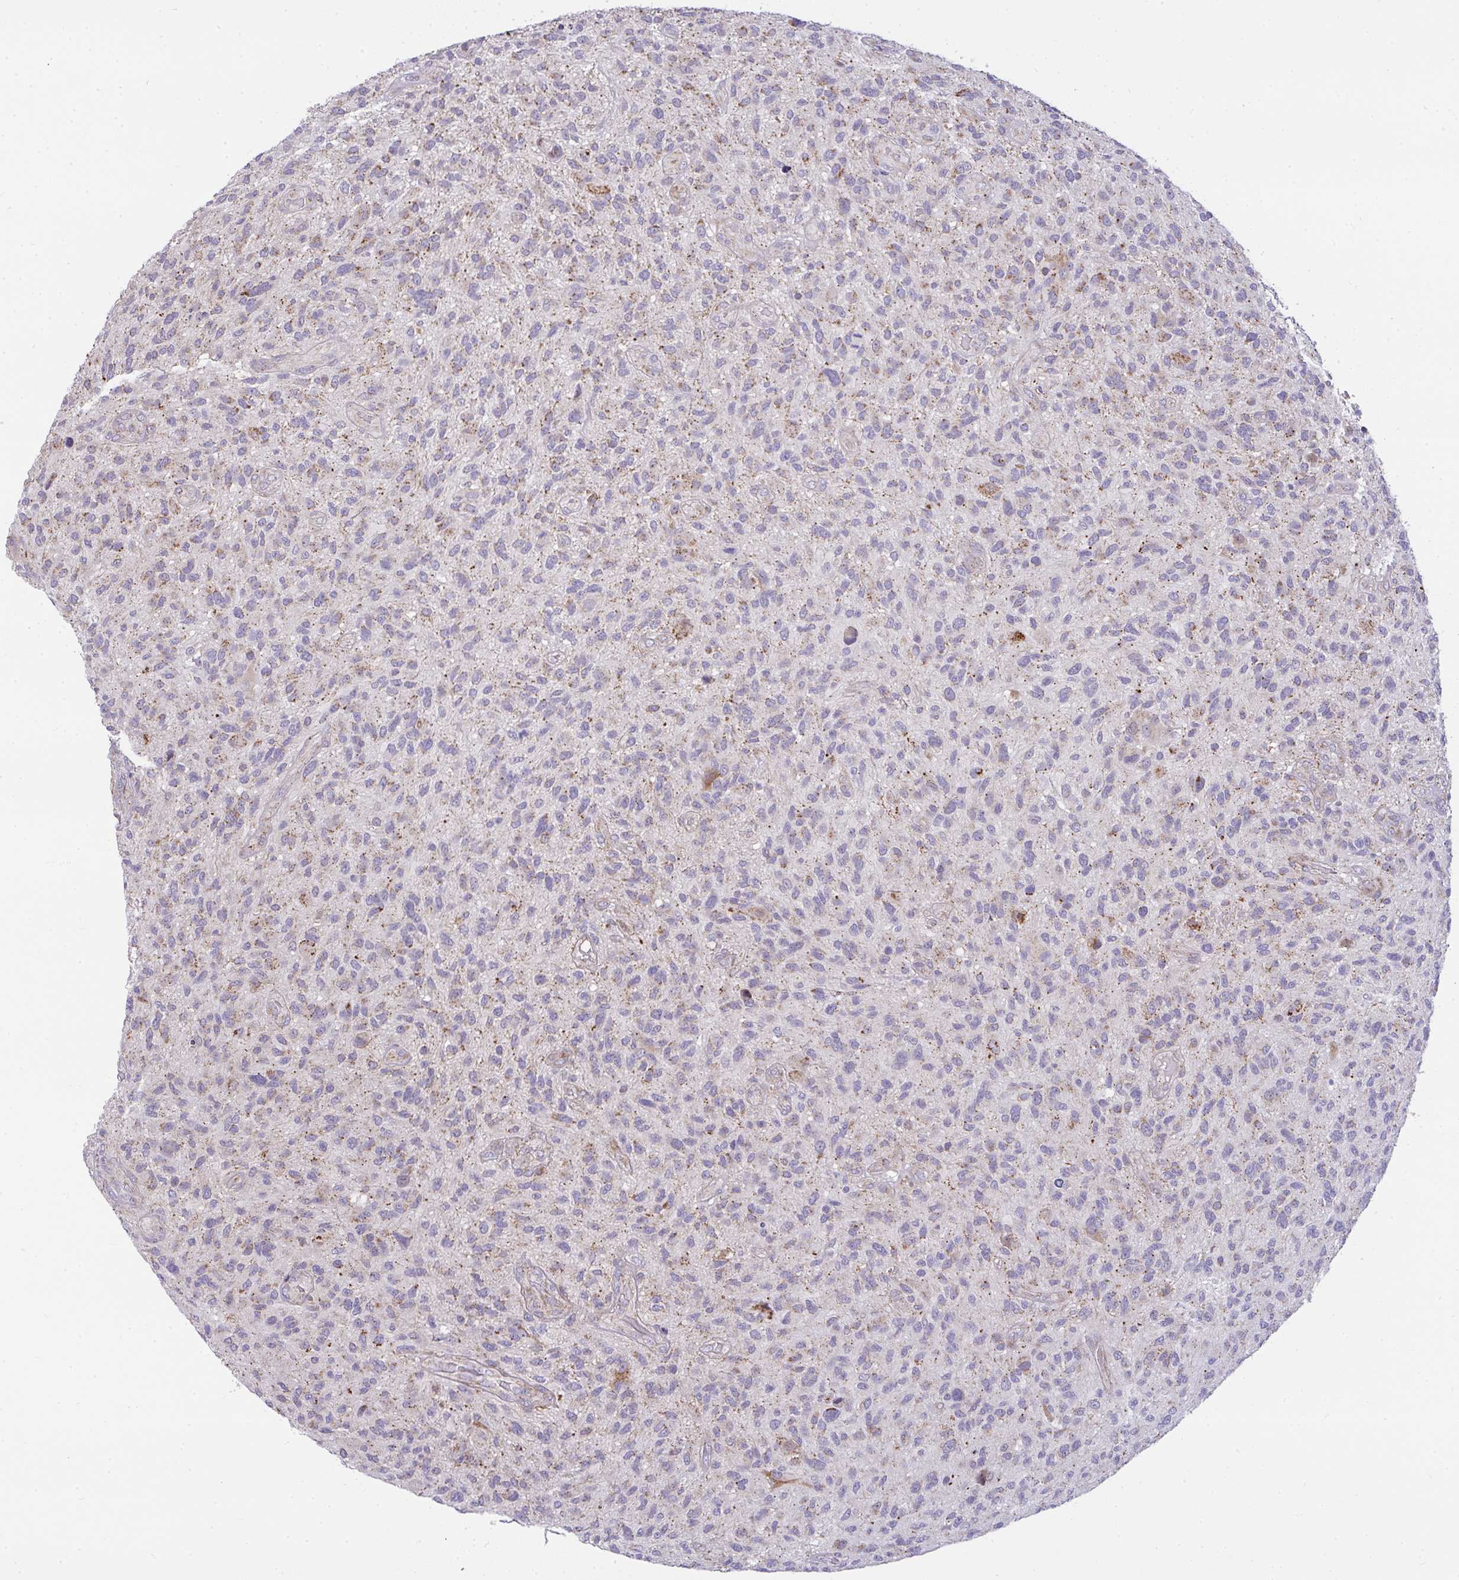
{"staining": {"intensity": "weak", "quantity": "<25%", "location": "cytoplasmic/membranous"}, "tissue": "glioma", "cell_type": "Tumor cells", "image_type": "cancer", "snomed": [{"axis": "morphology", "description": "Glioma, malignant, High grade"}, {"axis": "topography", "description": "Brain"}], "caption": "Glioma stained for a protein using IHC demonstrates no expression tumor cells.", "gene": "SRRM4", "patient": {"sex": "male", "age": 47}}